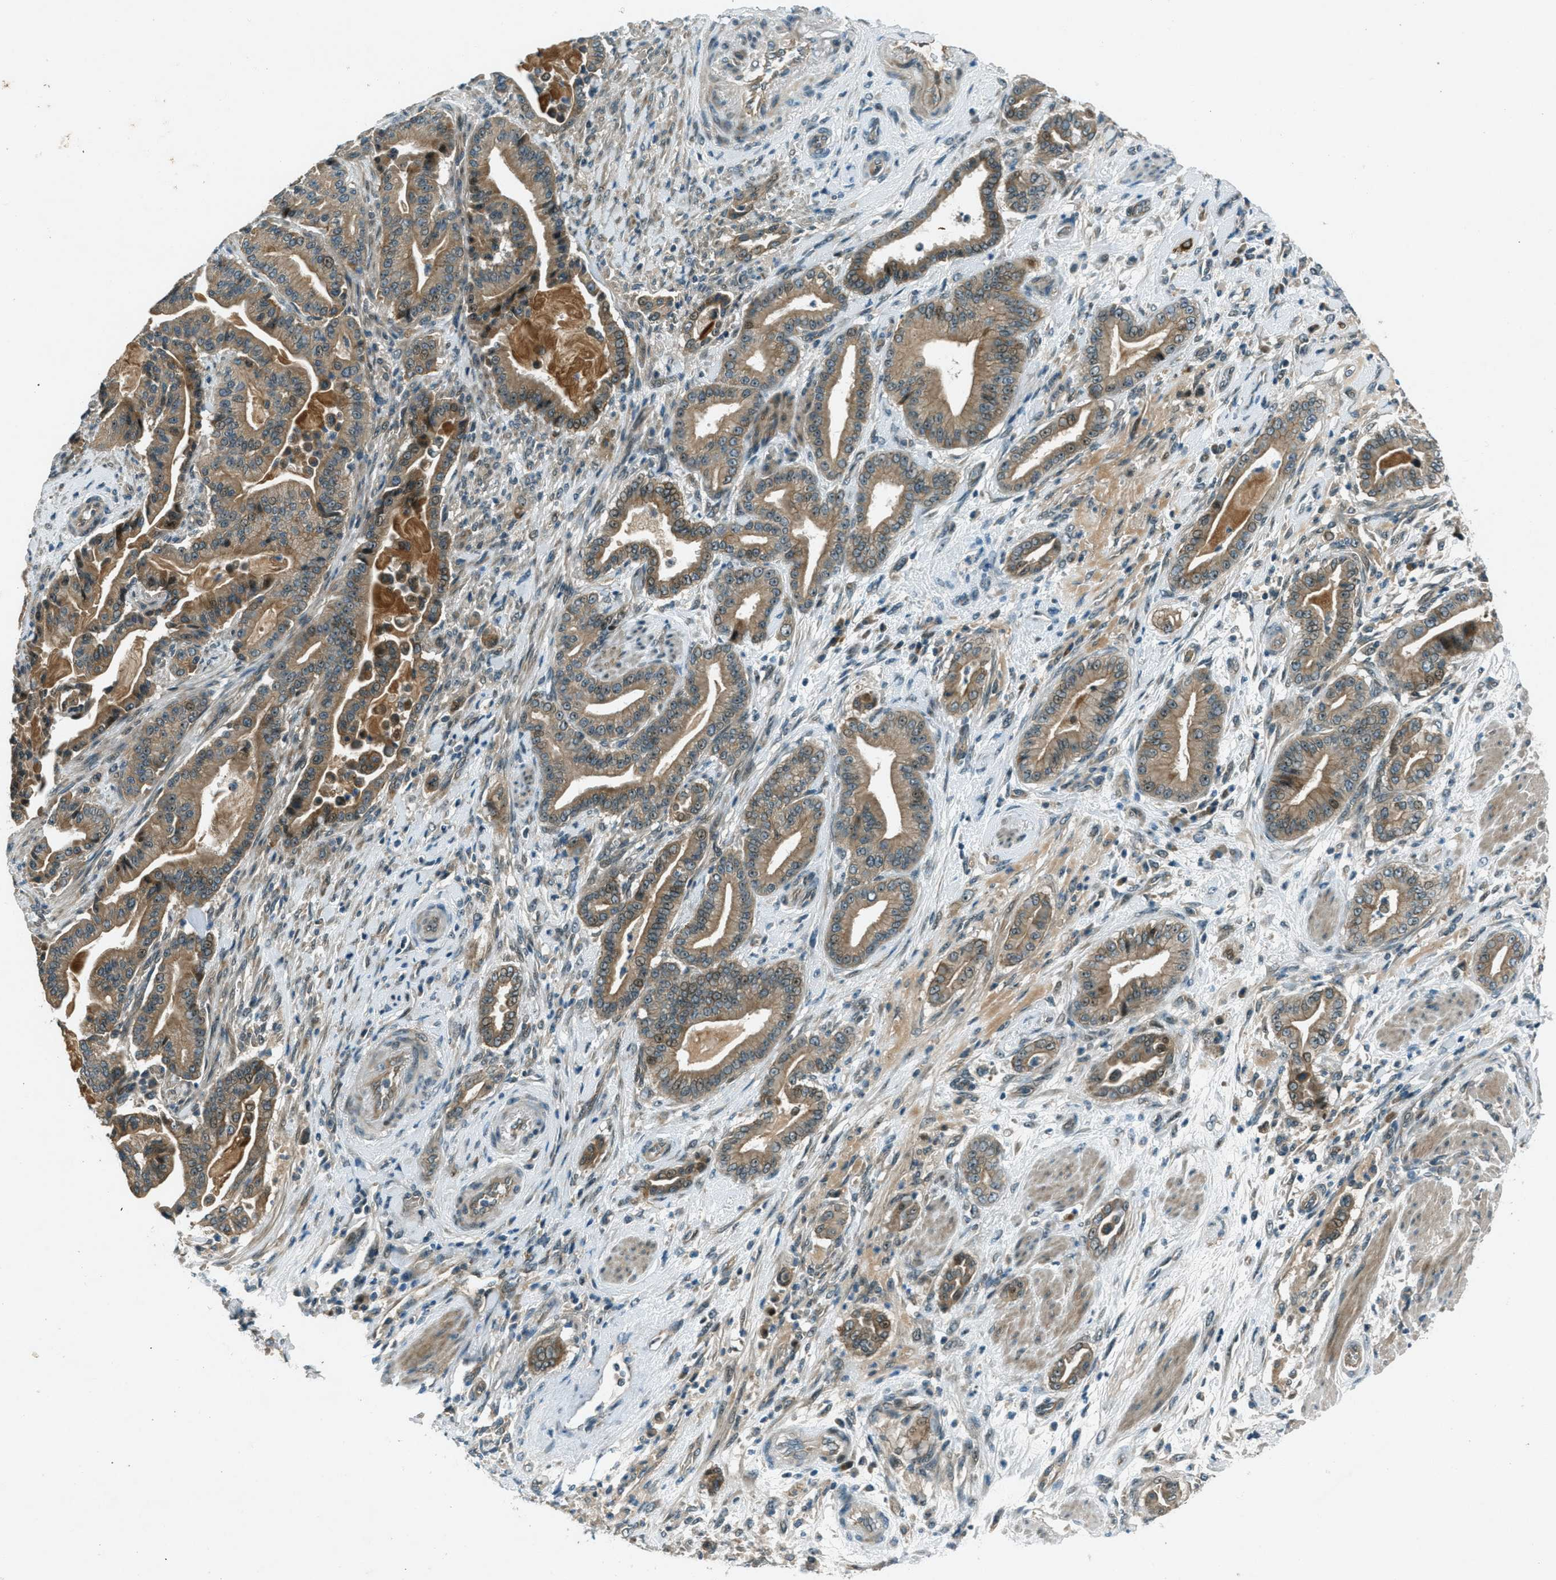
{"staining": {"intensity": "moderate", "quantity": ">75%", "location": "cytoplasmic/membranous"}, "tissue": "pancreatic cancer", "cell_type": "Tumor cells", "image_type": "cancer", "snomed": [{"axis": "morphology", "description": "Normal tissue, NOS"}, {"axis": "morphology", "description": "Adenocarcinoma, NOS"}, {"axis": "topography", "description": "Pancreas"}], "caption": "Immunohistochemical staining of pancreatic cancer reveals medium levels of moderate cytoplasmic/membranous protein expression in about >75% of tumor cells. The protein is shown in brown color, while the nuclei are stained blue.", "gene": "STK11", "patient": {"sex": "male", "age": 63}}